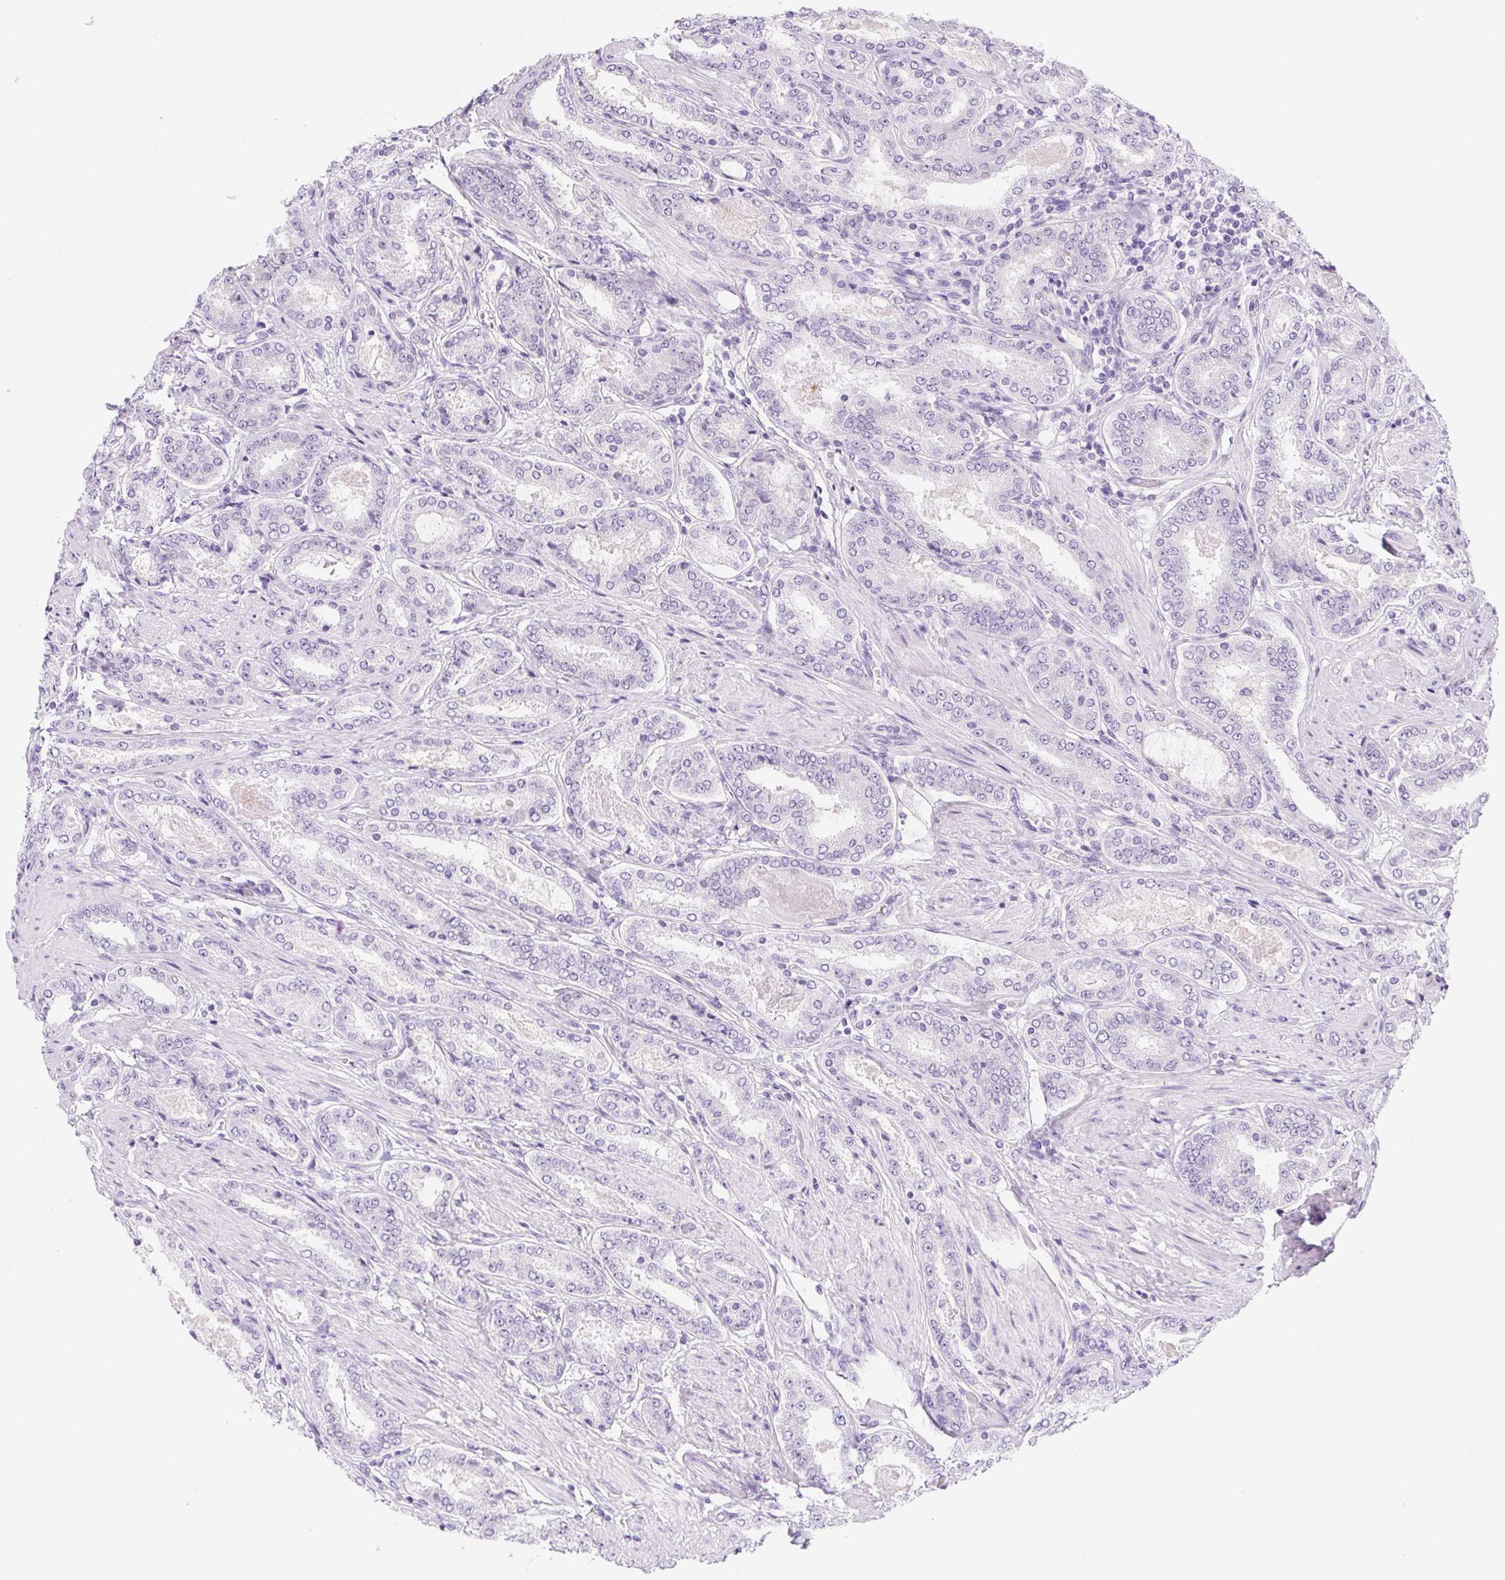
{"staining": {"intensity": "negative", "quantity": "none", "location": "none"}, "tissue": "prostate cancer", "cell_type": "Tumor cells", "image_type": "cancer", "snomed": [{"axis": "morphology", "description": "Adenocarcinoma, High grade"}, {"axis": "topography", "description": "Prostate"}], "caption": "Immunohistochemistry (IHC) histopathology image of human prostate cancer (high-grade adenocarcinoma) stained for a protein (brown), which displays no expression in tumor cells. (DAB IHC, high magnification).", "gene": "PRKAA1", "patient": {"sex": "male", "age": 63}}